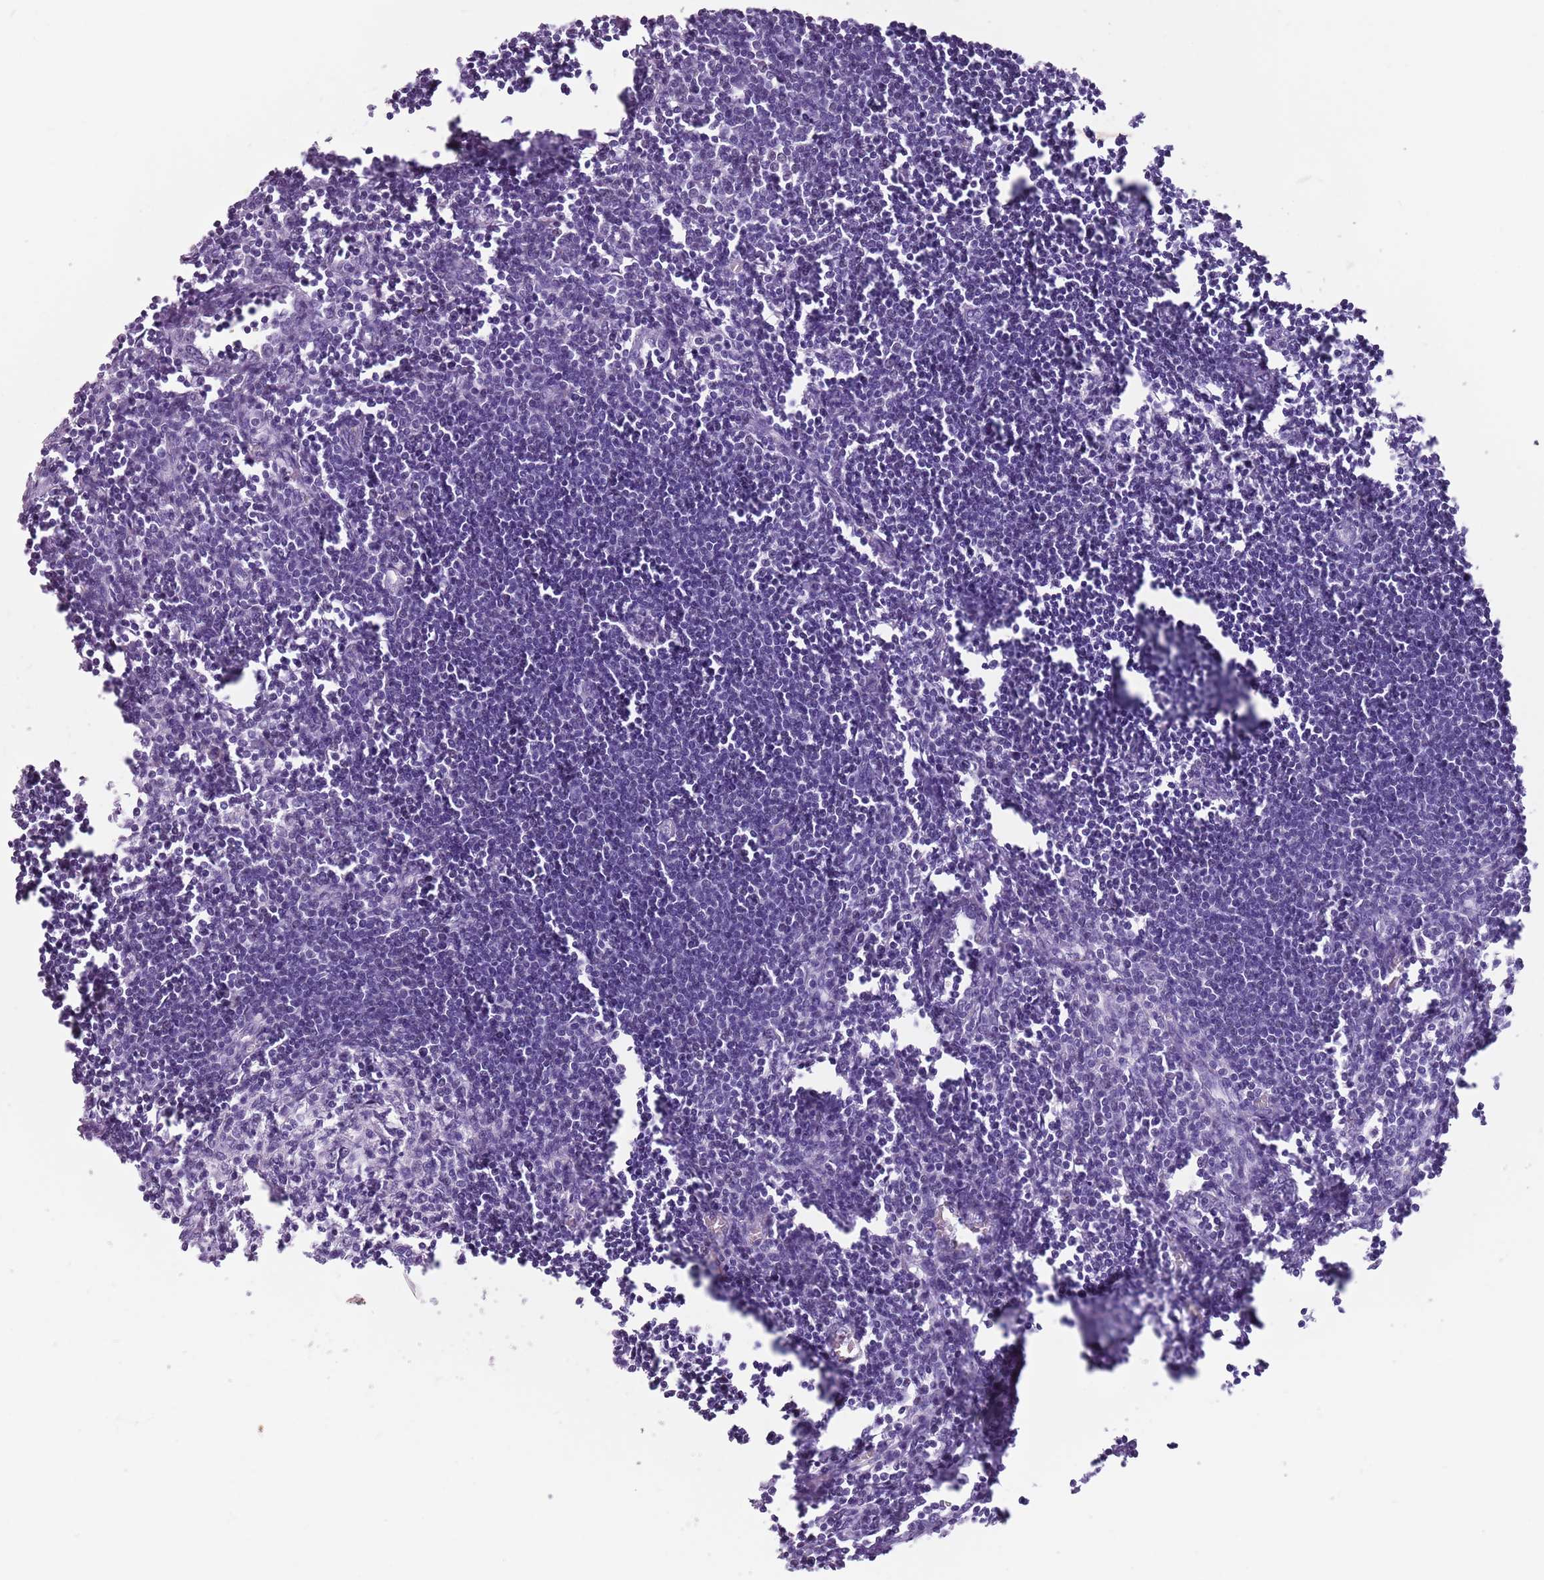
{"staining": {"intensity": "negative", "quantity": "none", "location": "none"}, "tissue": "lymph node", "cell_type": "Non-germinal center cells", "image_type": "normal", "snomed": [{"axis": "morphology", "description": "Normal tissue, NOS"}, {"axis": "morphology", "description": "Malignant melanoma, Metastatic site"}, {"axis": "topography", "description": "Lymph node"}], "caption": "Normal lymph node was stained to show a protein in brown. There is no significant positivity in non-germinal center cells.", "gene": "SPESP1", "patient": {"sex": "male", "age": 41}}